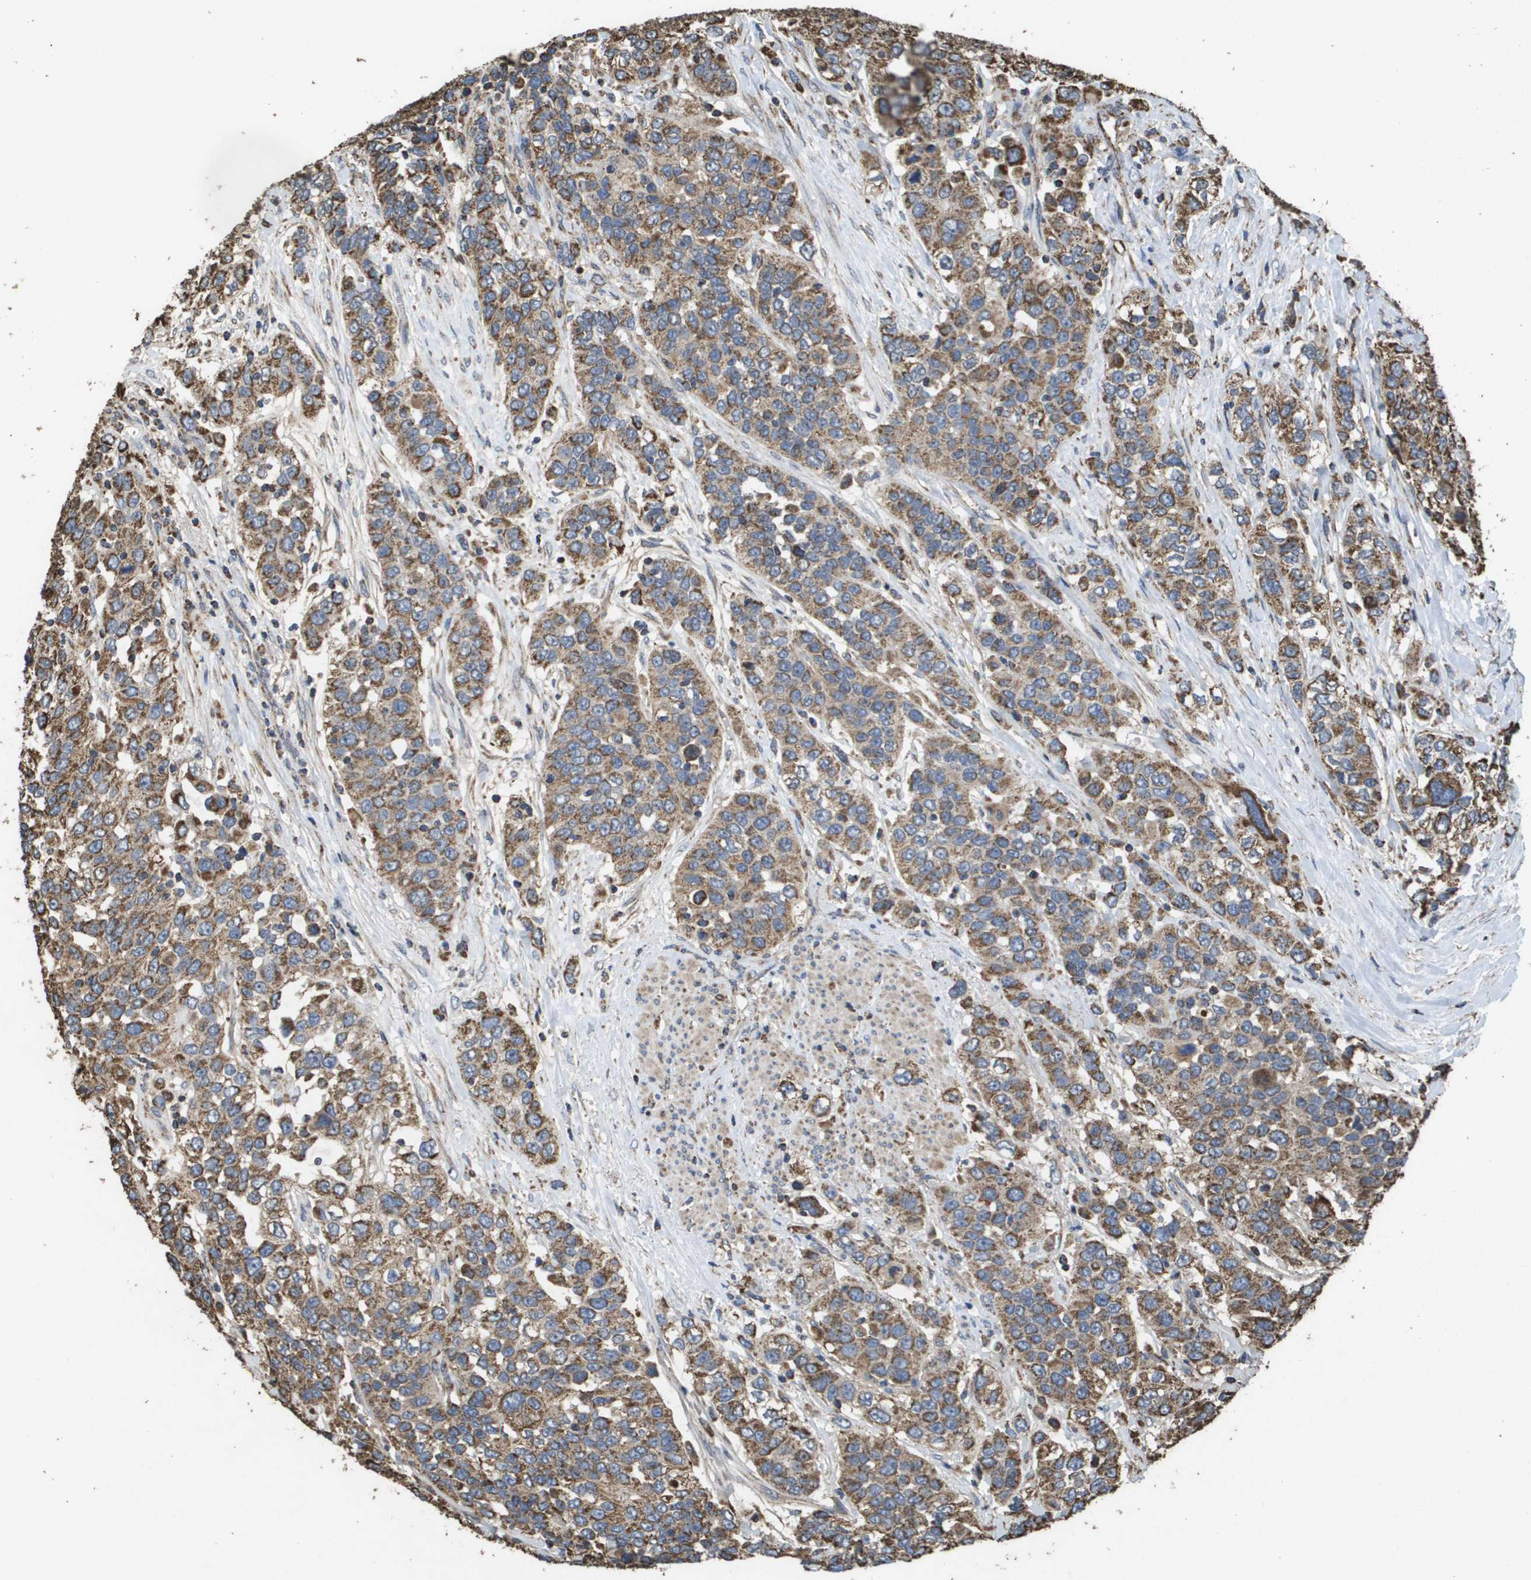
{"staining": {"intensity": "moderate", "quantity": ">75%", "location": "cytoplasmic/membranous"}, "tissue": "urothelial cancer", "cell_type": "Tumor cells", "image_type": "cancer", "snomed": [{"axis": "morphology", "description": "Urothelial carcinoma, High grade"}, {"axis": "topography", "description": "Urinary bladder"}], "caption": "Moderate cytoplasmic/membranous staining for a protein is appreciated in approximately >75% of tumor cells of urothelial cancer using immunohistochemistry.", "gene": "HSPE1", "patient": {"sex": "female", "age": 80}}